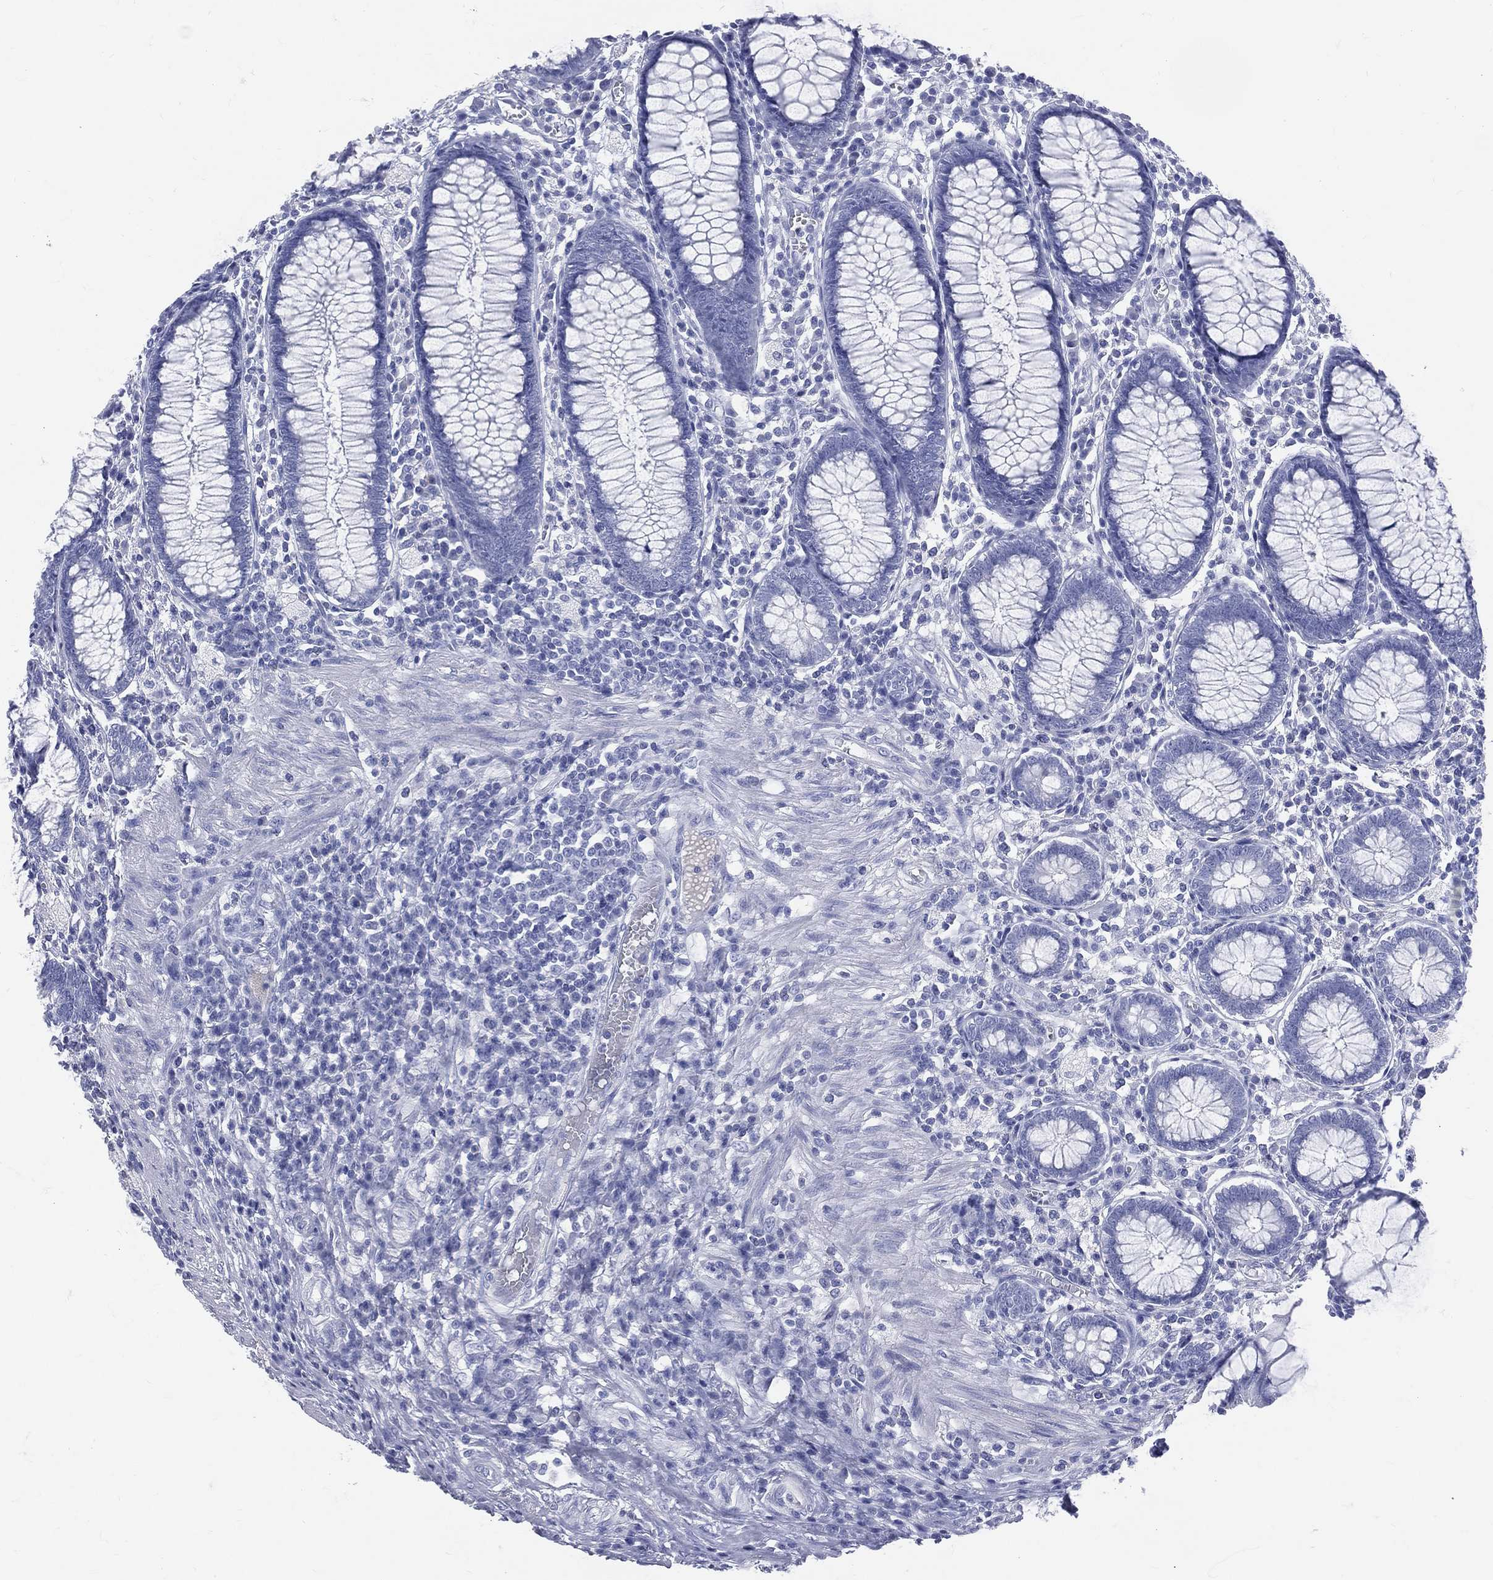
{"staining": {"intensity": "negative", "quantity": "none", "location": "none"}, "tissue": "colon", "cell_type": "Endothelial cells", "image_type": "normal", "snomed": [{"axis": "morphology", "description": "Normal tissue, NOS"}, {"axis": "topography", "description": "Colon"}], "caption": "DAB (3,3'-diaminobenzidine) immunohistochemical staining of benign human colon shows no significant positivity in endothelial cells.", "gene": "CYLC1", "patient": {"sex": "male", "age": 65}}